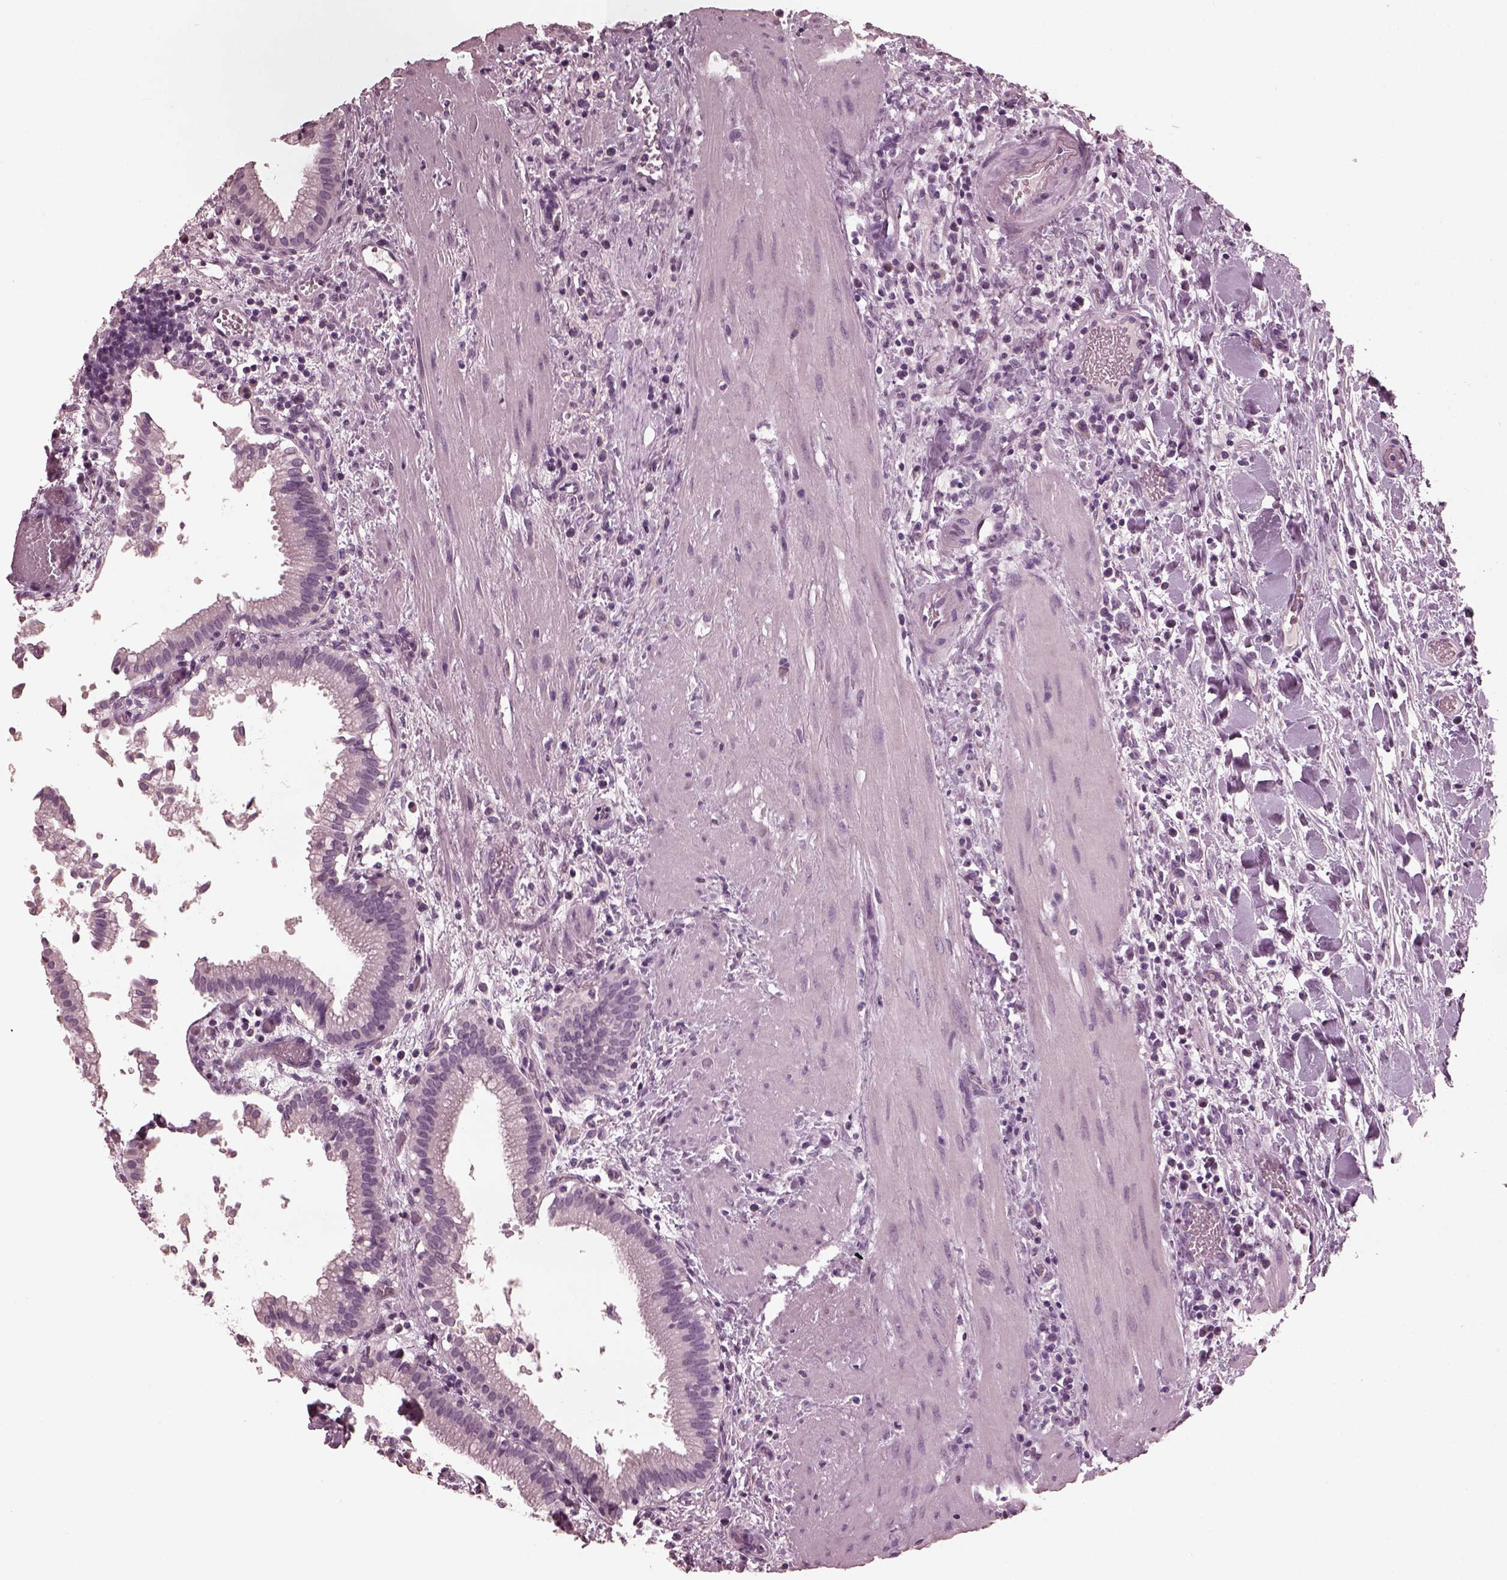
{"staining": {"intensity": "negative", "quantity": "none", "location": "none"}, "tissue": "gallbladder", "cell_type": "Glandular cells", "image_type": "normal", "snomed": [{"axis": "morphology", "description": "Normal tissue, NOS"}, {"axis": "topography", "description": "Gallbladder"}], "caption": "Immunohistochemistry of unremarkable gallbladder demonstrates no positivity in glandular cells.", "gene": "CGA", "patient": {"sex": "male", "age": 42}}